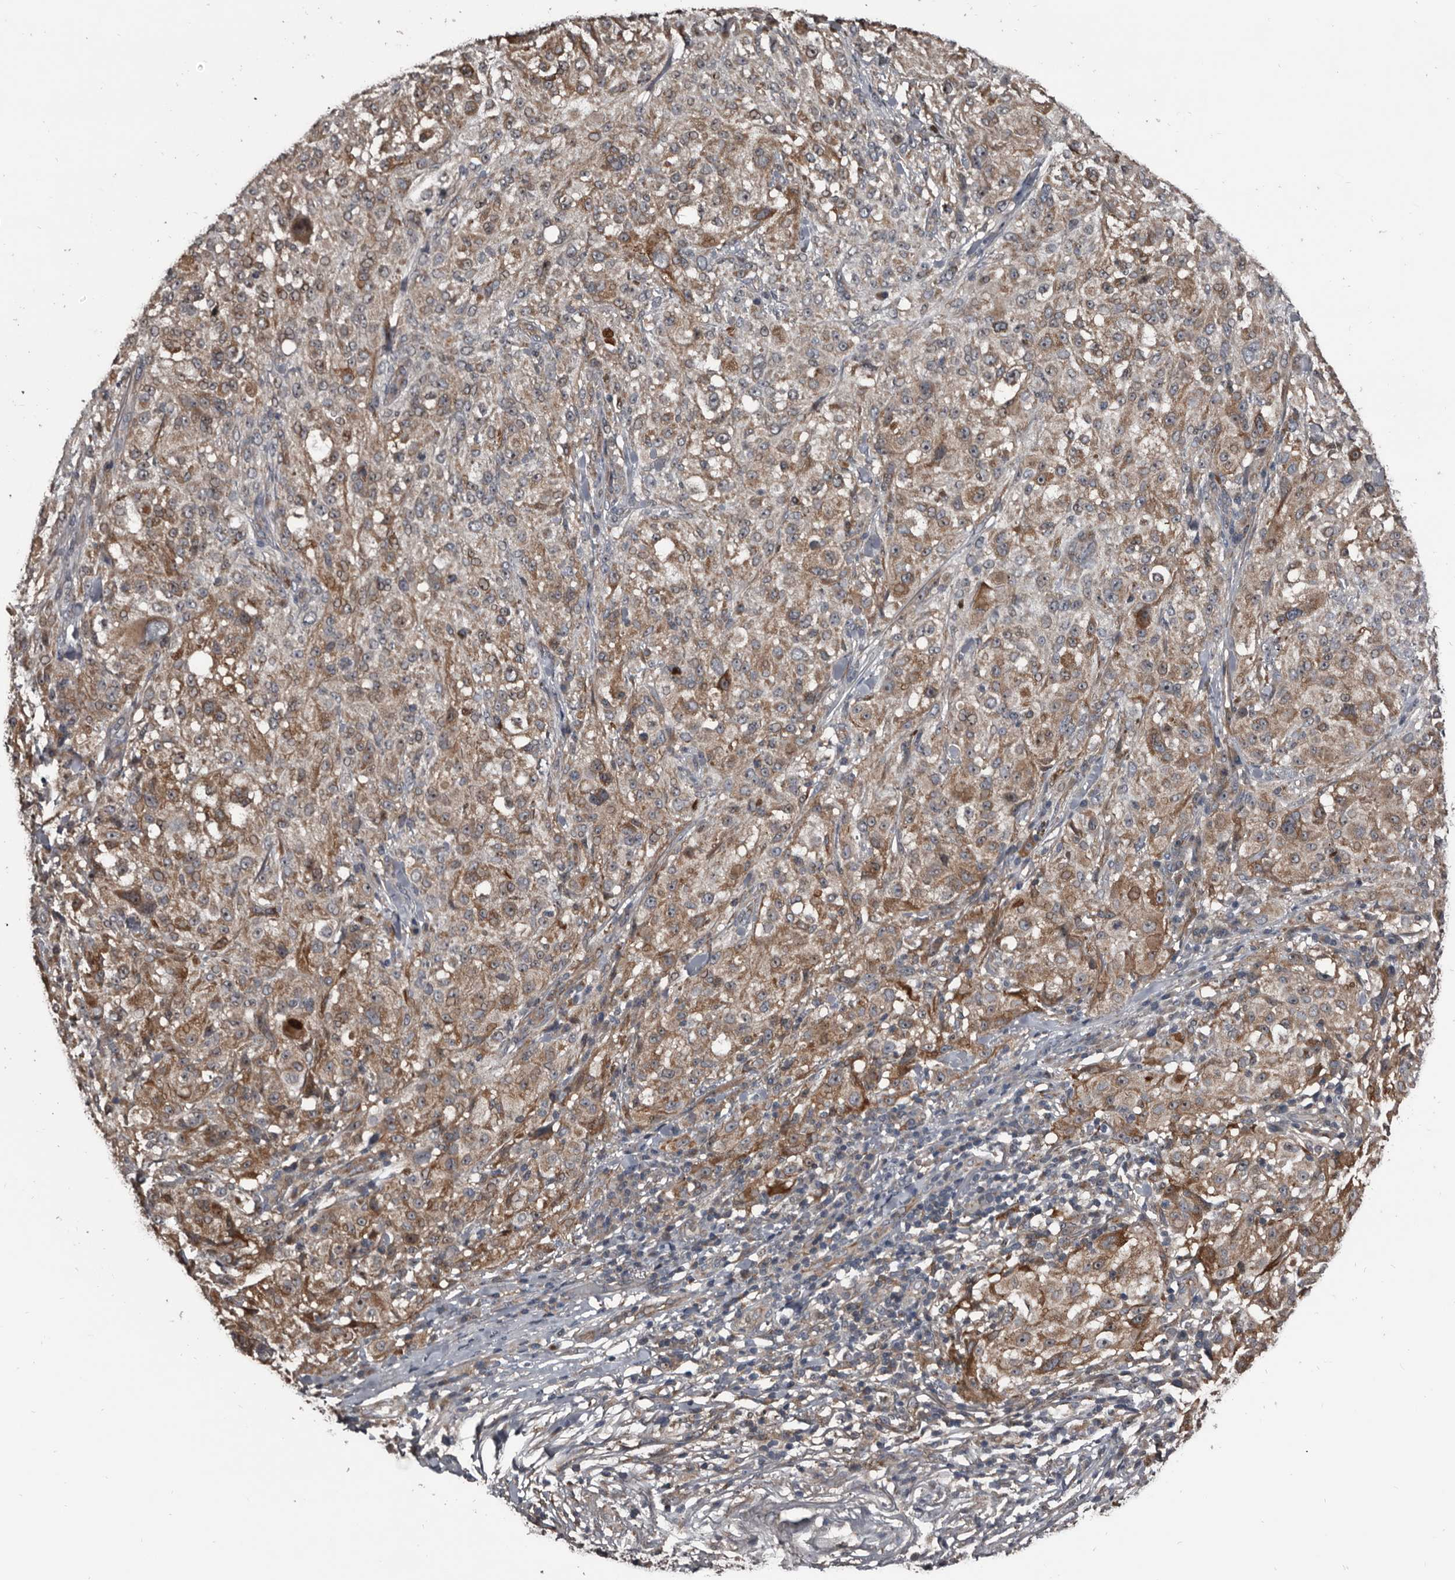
{"staining": {"intensity": "moderate", "quantity": "25%-75%", "location": "cytoplasmic/membranous"}, "tissue": "melanoma", "cell_type": "Tumor cells", "image_type": "cancer", "snomed": [{"axis": "morphology", "description": "Necrosis, NOS"}, {"axis": "morphology", "description": "Malignant melanoma, NOS"}, {"axis": "topography", "description": "Skin"}], "caption": "About 25%-75% of tumor cells in human melanoma display moderate cytoplasmic/membranous protein expression as visualized by brown immunohistochemical staining.", "gene": "DHPS", "patient": {"sex": "female", "age": 87}}